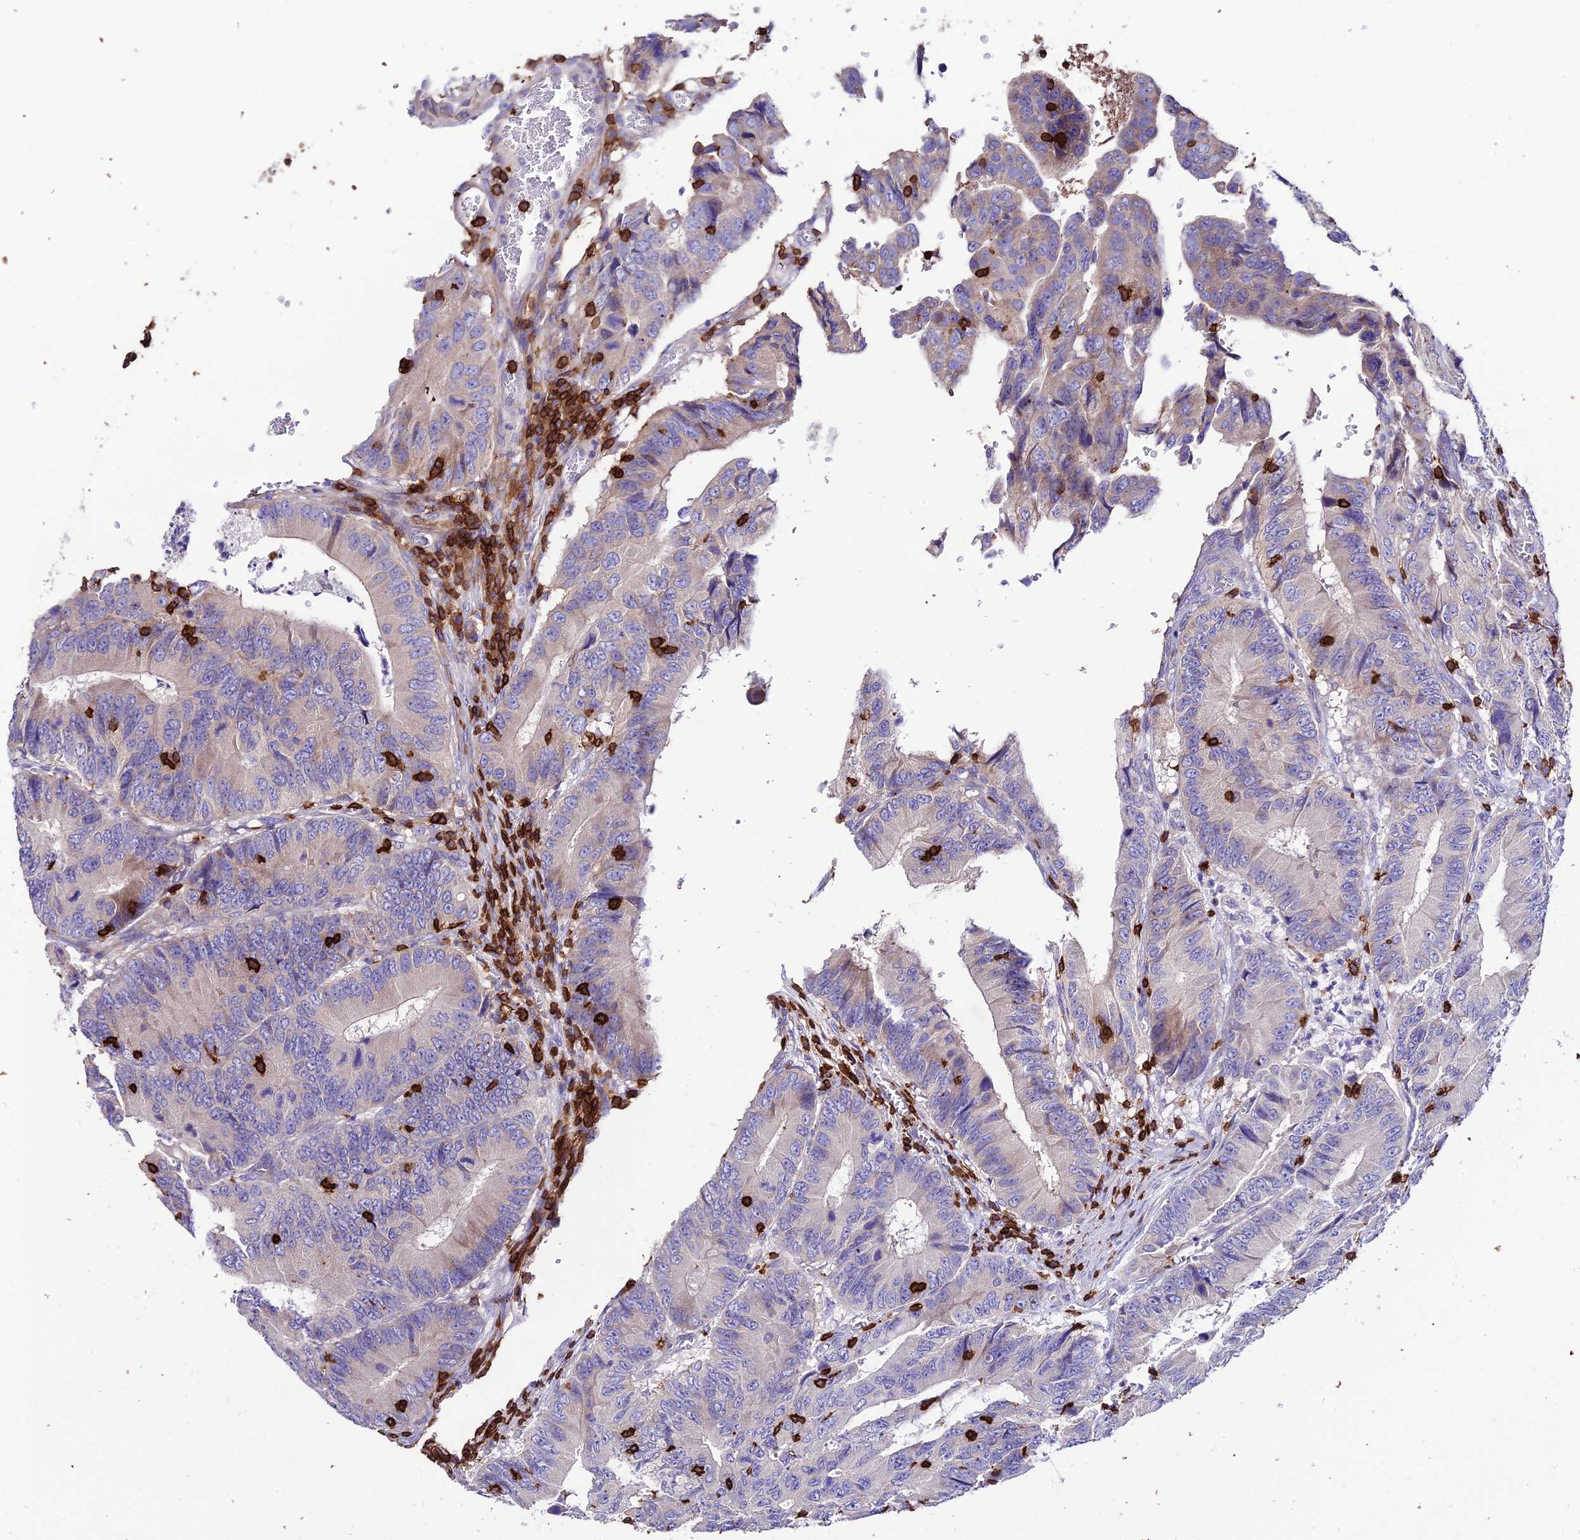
{"staining": {"intensity": "negative", "quantity": "none", "location": "none"}, "tissue": "colorectal cancer", "cell_type": "Tumor cells", "image_type": "cancer", "snomed": [{"axis": "morphology", "description": "Adenocarcinoma, NOS"}, {"axis": "topography", "description": "Colon"}], "caption": "Histopathology image shows no significant protein expression in tumor cells of colorectal adenocarcinoma.", "gene": "PTPRCAP", "patient": {"sex": "male", "age": 85}}